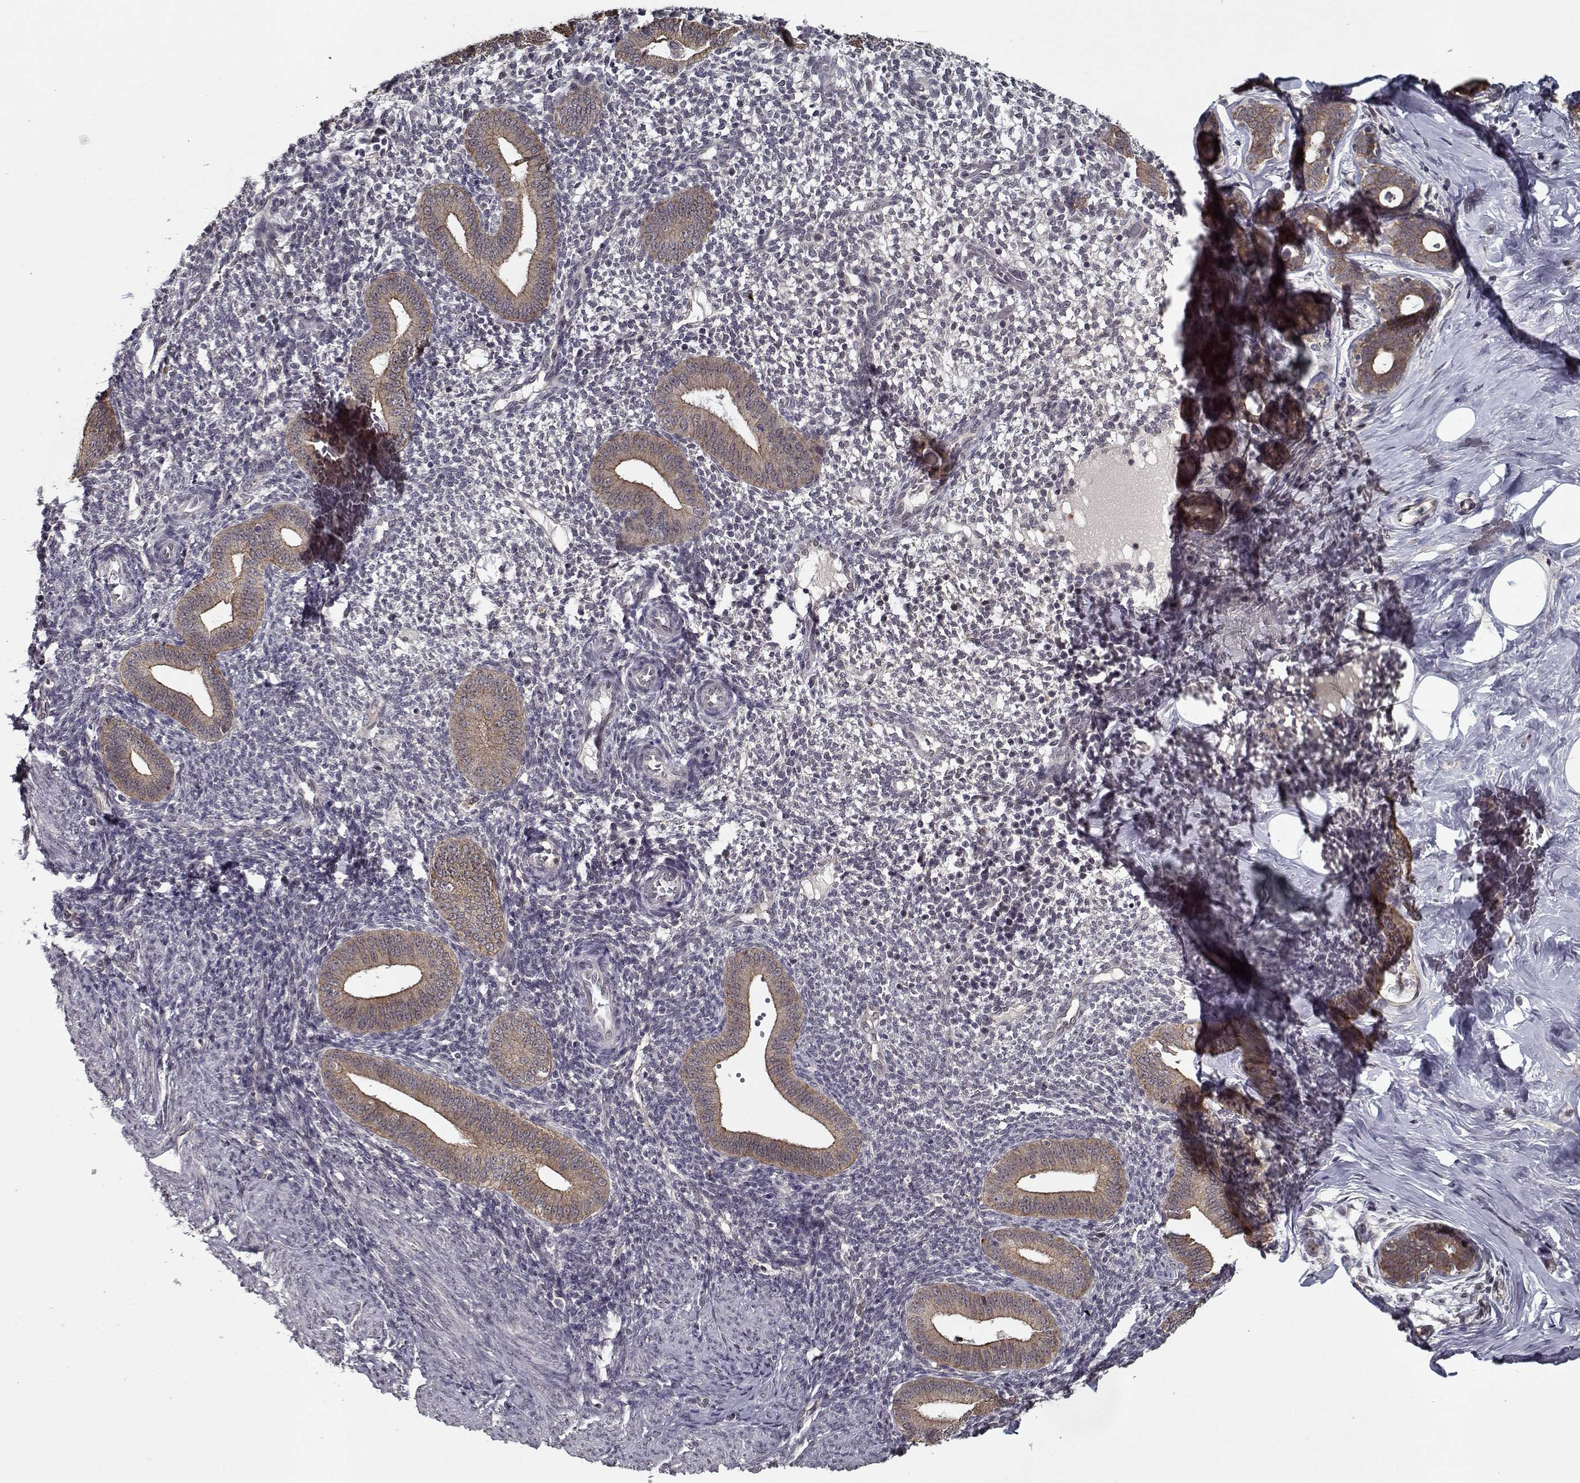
{"staining": {"intensity": "negative", "quantity": "none", "location": "none"}, "tissue": "endometrium", "cell_type": "Cells in endometrial stroma", "image_type": "normal", "snomed": [{"axis": "morphology", "description": "Normal tissue, NOS"}, {"axis": "topography", "description": "Endometrium"}], "caption": "Immunohistochemistry (IHC) histopathology image of normal endometrium: endometrium stained with DAB demonstrates no significant protein staining in cells in endometrial stroma.", "gene": "NLK", "patient": {"sex": "female", "age": 40}}